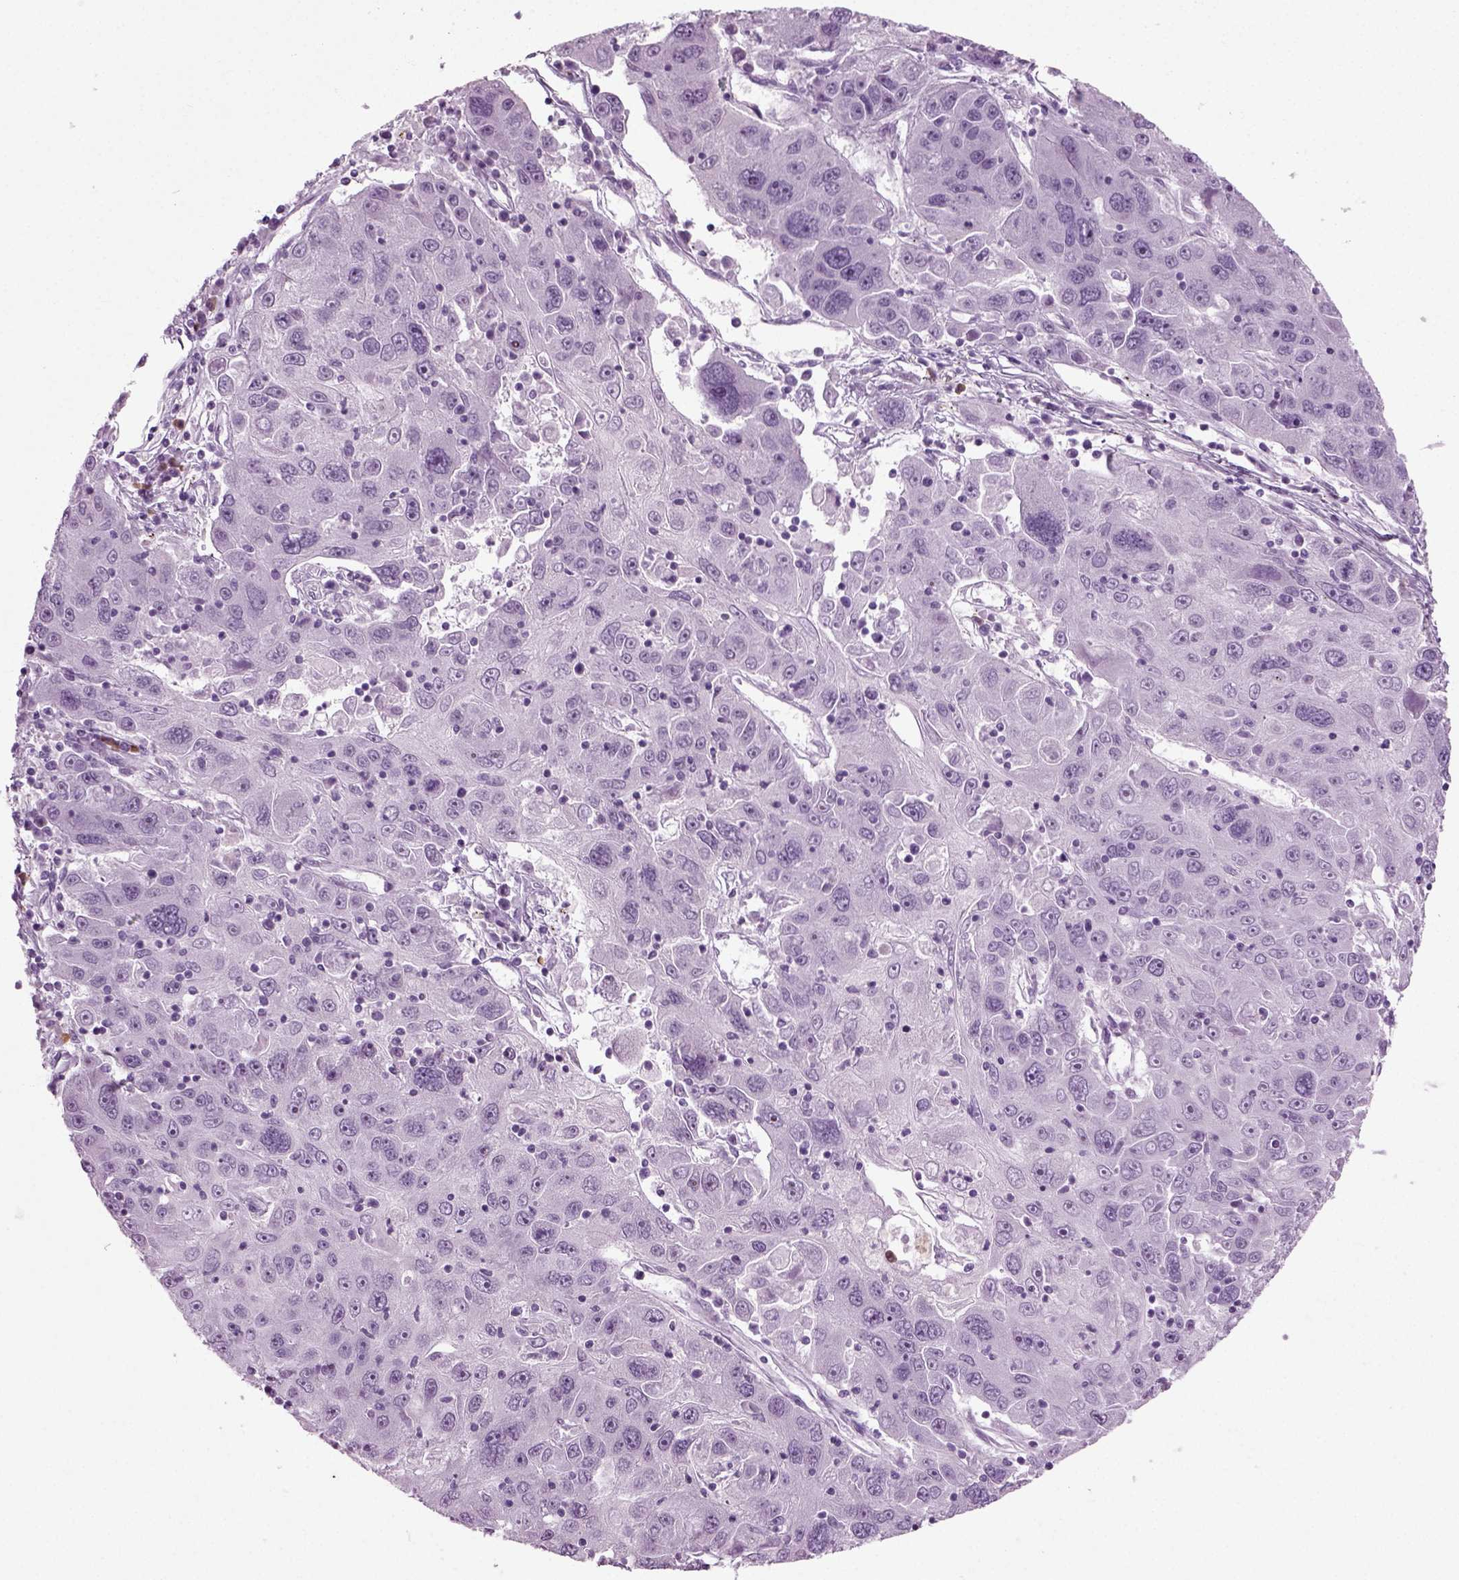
{"staining": {"intensity": "negative", "quantity": "none", "location": "none"}, "tissue": "stomach cancer", "cell_type": "Tumor cells", "image_type": "cancer", "snomed": [{"axis": "morphology", "description": "Adenocarcinoma, NOS"}, {"axis": "topography", "description": "Stomach"}], "caption": "This is an IHC micrograph of human adenocarcinoma (stomach). There is no expression in tumor cells.", "gene": "PRLH", "patient": {"sex": "male", "age": 56}}